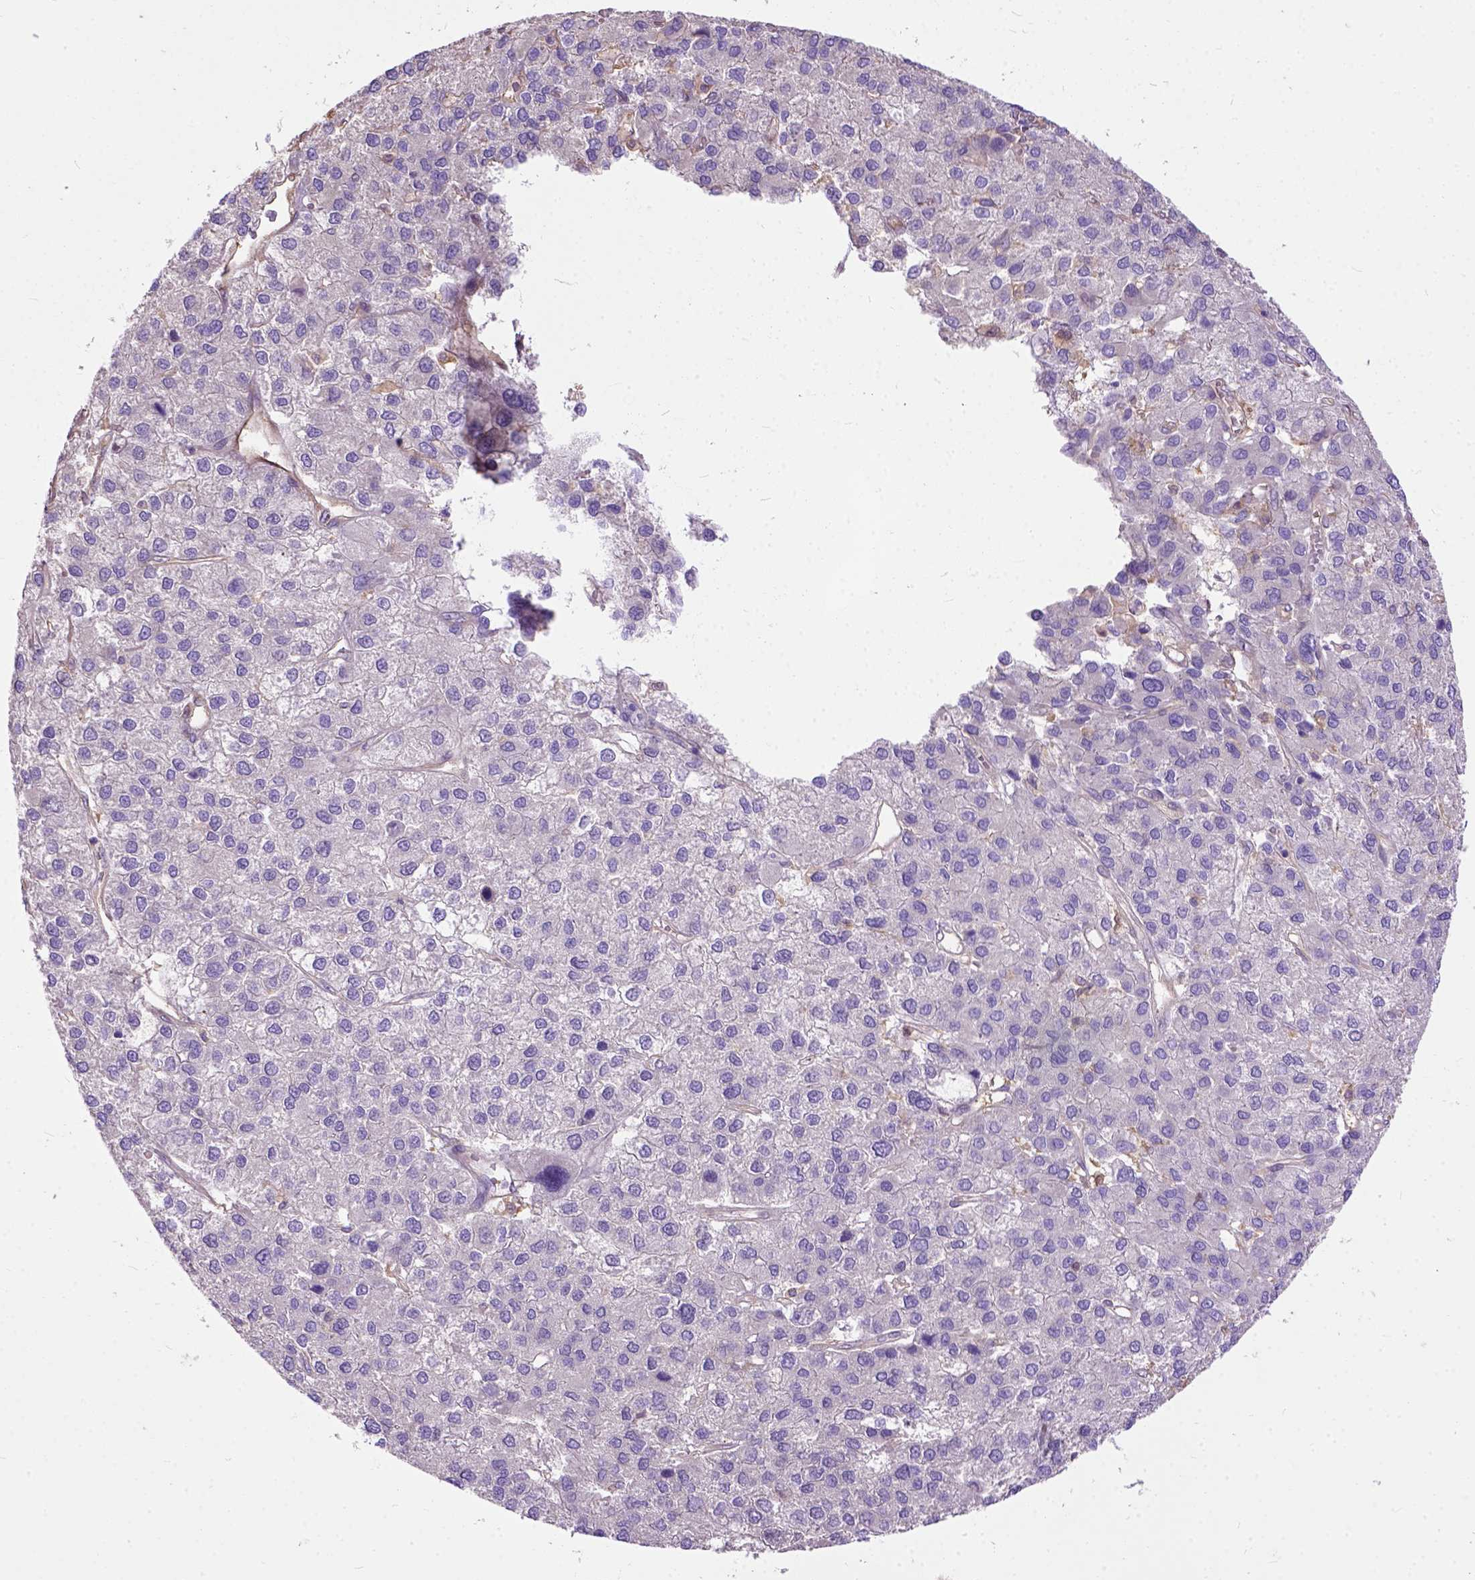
{"staining": {"intensity": "negative", "quantity": "none", "location": "none"}, "tissue": "liver cancer", "cell_type": "Tumor cells", "image_type": "cancer", "snomed": [{"axis": "morphology", "description": "Carcinoma, Hepatocellular, NOS"}, {"axis": "topography", "description": "Liver"}], "caption": "The histopathology image exhibits no significant positivity in tumor cells of liver cancer (hepatocellular carcinoma).", "gene": "SEMA4F", "patient": {"sex": "female", "age": 41}}